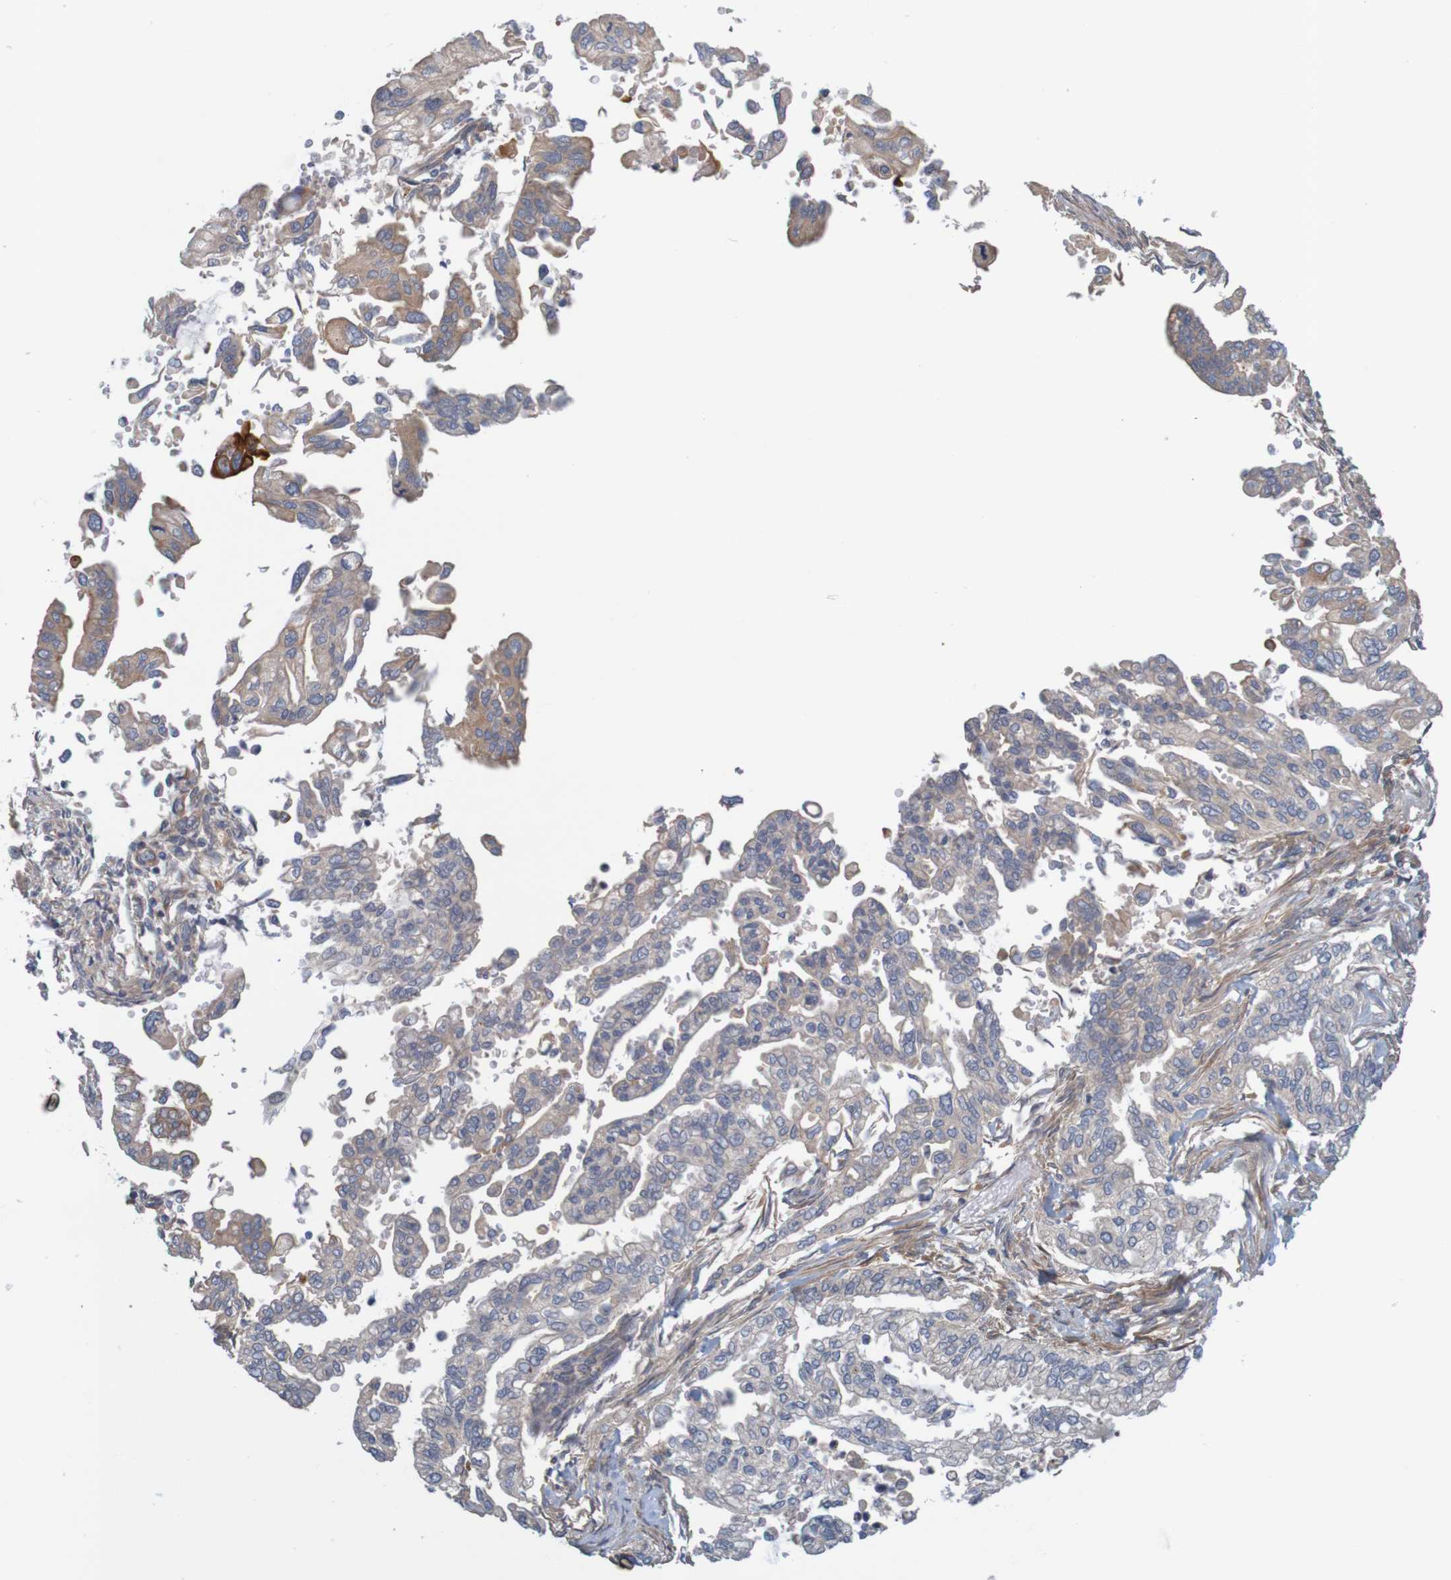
{"staining": {"intensity": "weak", "quantity": "<25%", "location": "cytoplasmic/membranous"}, "tissue": "pancreatic cancer", "cell_type": "Tumor cells", "image_type": "cancer", "snomed": [{"axis": "morphology", "description": "Normal tissue, NOS"}, {"axis": "topography", "description": "Pancreas"}], "caption": "The immunohistochemistry (IHC) image has no significant expression in tumor cells of pancreatic cancer tissue. (Brightfield microscopy of DAB IHC at high magnification).", "gene": "KRT23", "patient": {"sex": "male", "age": 42}}